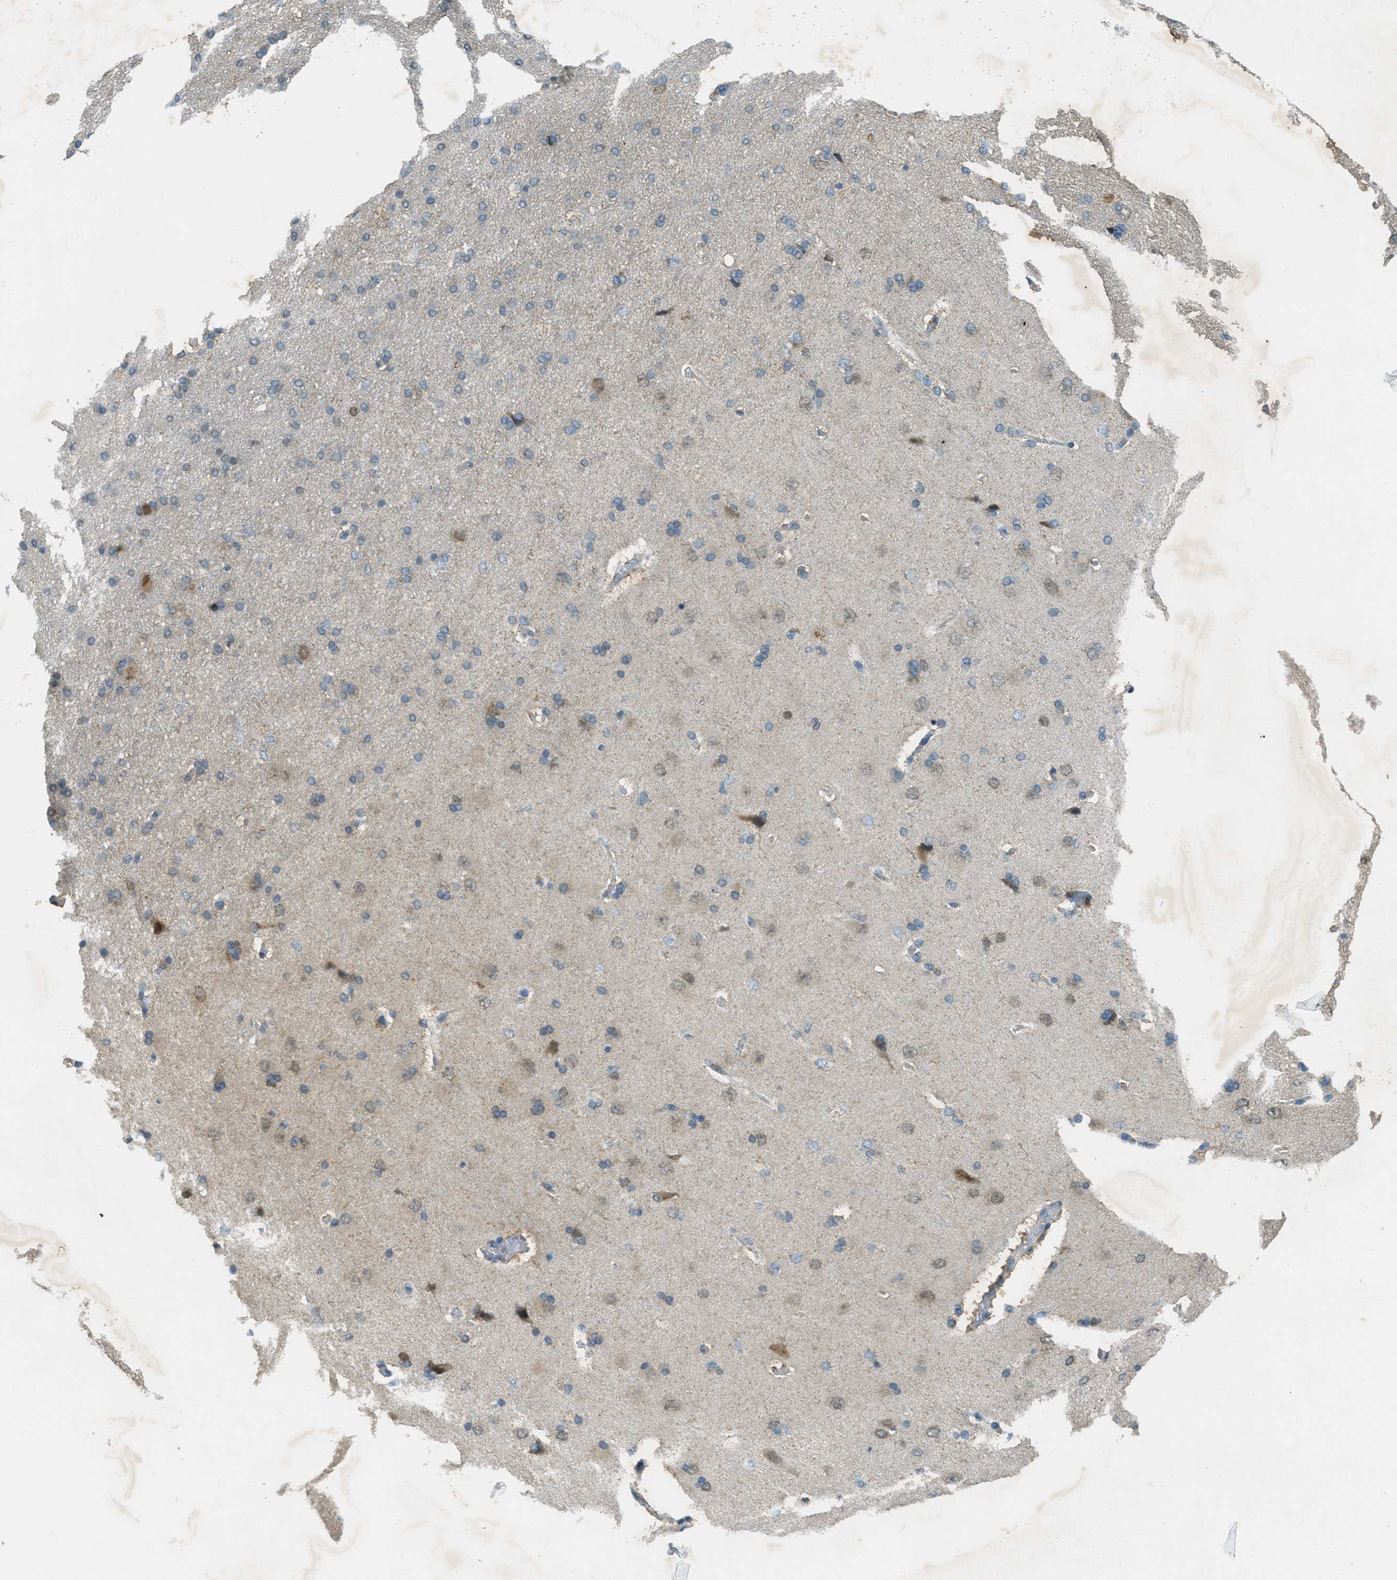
{"staining": {"intensity": "negative", "quantity": "none", "location": "none"}, "tissue": "cerebral cortex", "cell_type": "Endothelial cells", "image_type": "normal", "snomed": [{"axis": "morphology", "description": "Normal tissue, NOS"}, {"axis": "topography", "description": "Cerebral cortex"}], "caption": "High power microscopy photomicrograph of an immunohistochemistry (IHC) micrograph of benign cerebral cortex, revealing no significant positivity in endothelial cells.", "gene": "TCF20", "patient": {"sex": "male", "age": 62}}